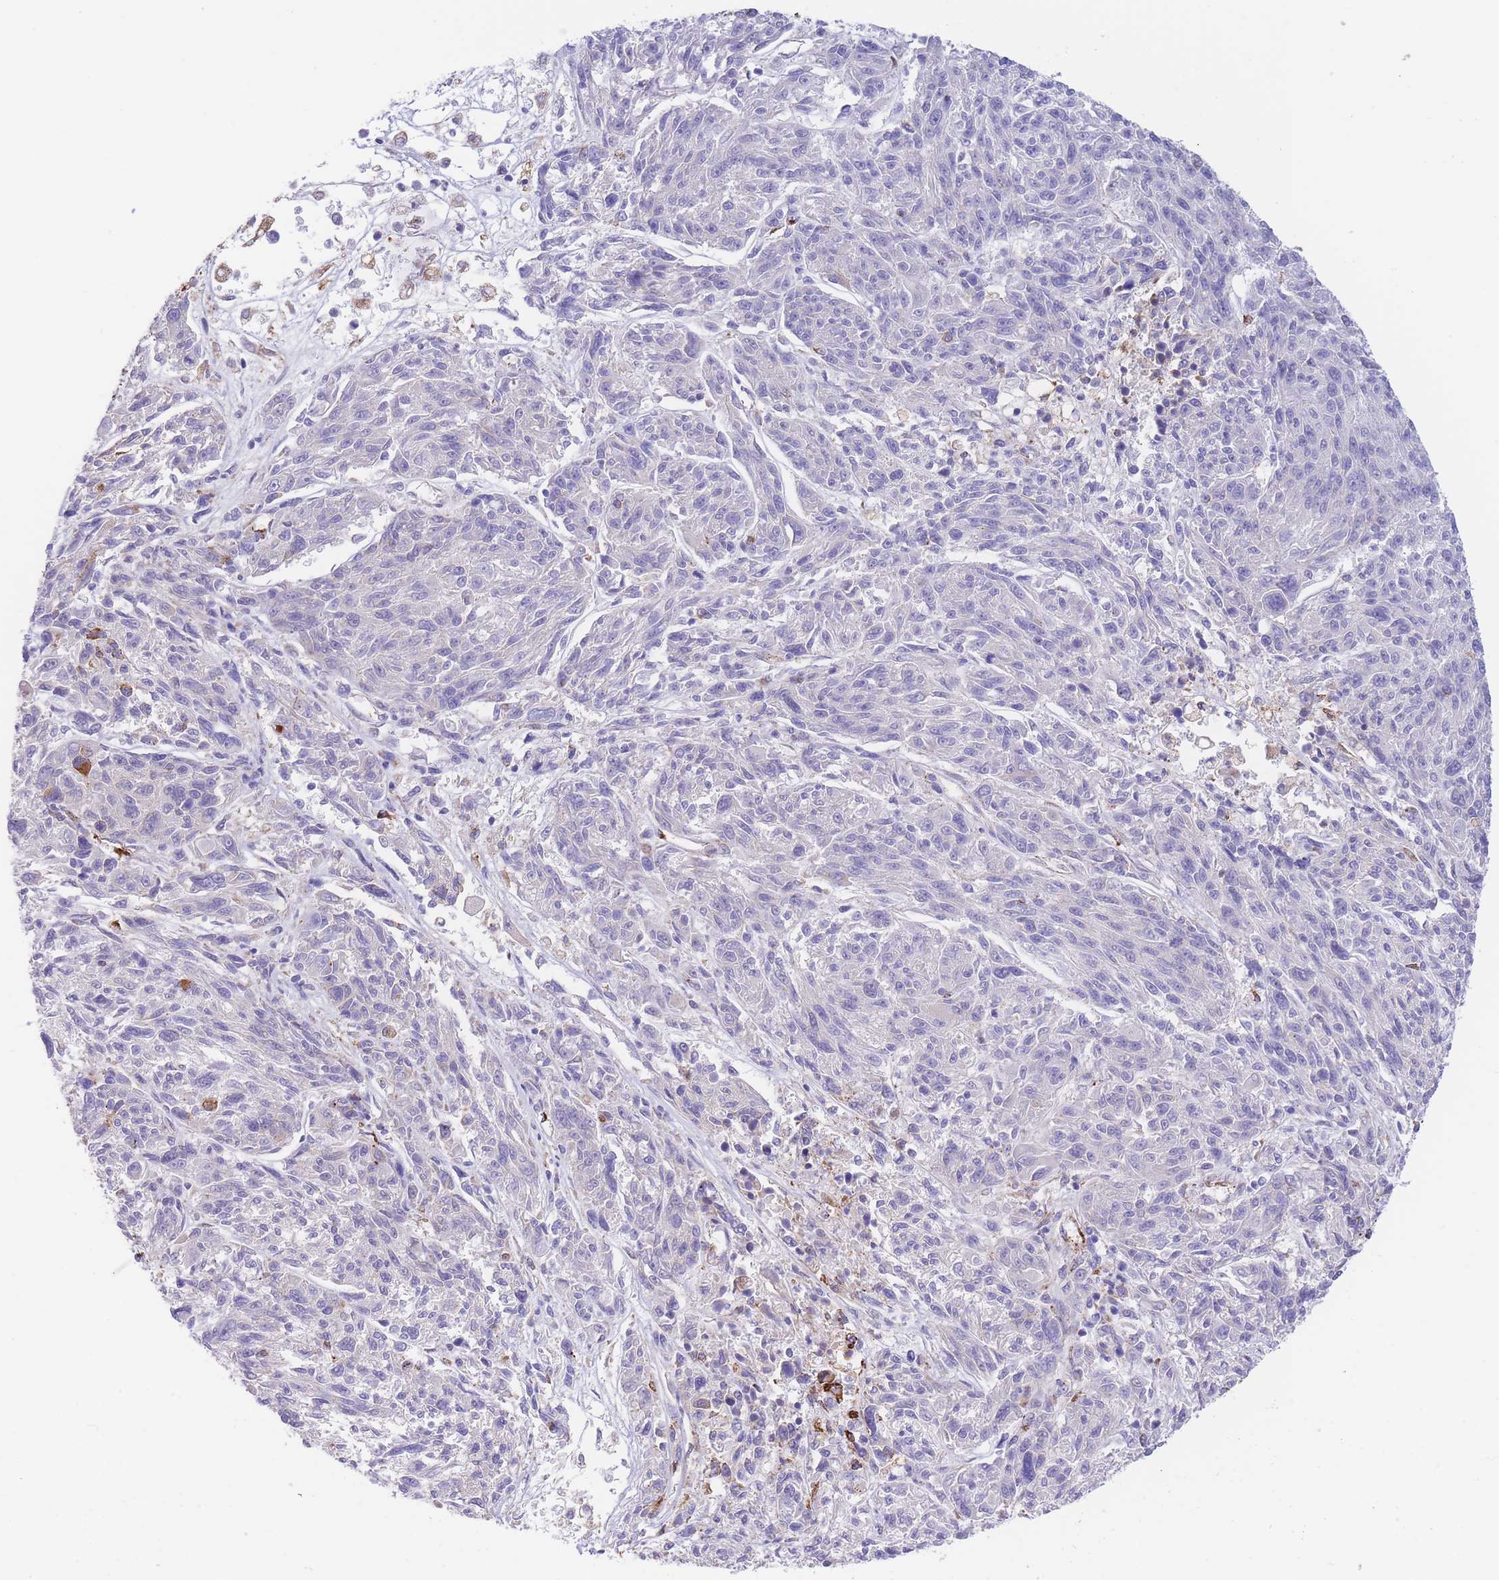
{"staining": {"intensity": "negative", "quantity": "none", "location": "none"}, "tissue": "melanoma", "cell_type": "Tumor cells", "image_type": "cancer", "snomed": [{"axis": "morphology", "description": "Malignant melanoma, NOS"}, {"axis": "topography", "description": "Skin"}], "caption": "Tumor cells show no significant protein expression in melanoma.", "gene": "DET1", "patient": {"sex": "male", "age": 53}}